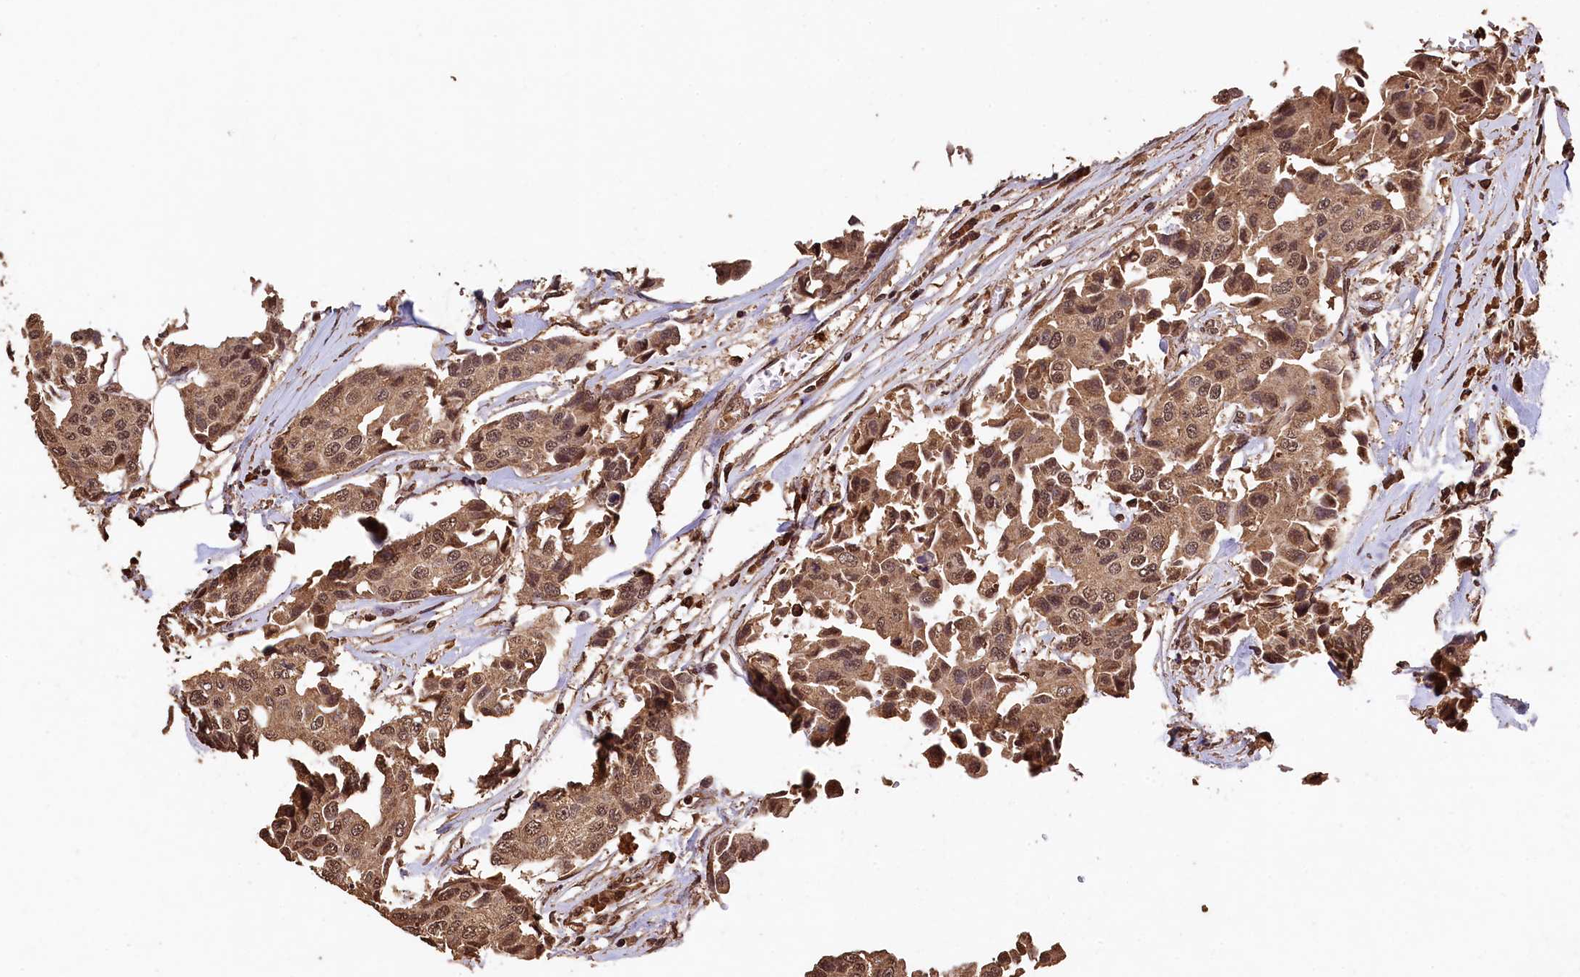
{"staining": {"intensity": "moderate", "quantity": ">75%", "location": "cytoplasmic/membranous,nuclear"}, "tissue": "breast cancer", "cell_type": "Tumor cells", "image_type": "cancer", "snomed": [{"axis": "morphology", "description": "Duct carcinoma"}, {"axis": "topography", "description": "Breast"}], "caption": "Brown immunohistochemical staining in human breast infiltrating ductal carcinoma exhibits moderate cytoplasmic/membranous and nuclear staining in approximately >75% of tumor cells. The staining was performed using DAB (3,3'-diaminobenzidine), with brown indicating positive protein expression. Nuclei are stained blue with hematoxylin.", "gene": "CEP57L1", "patient": {"sex": "female", "age": 80}}